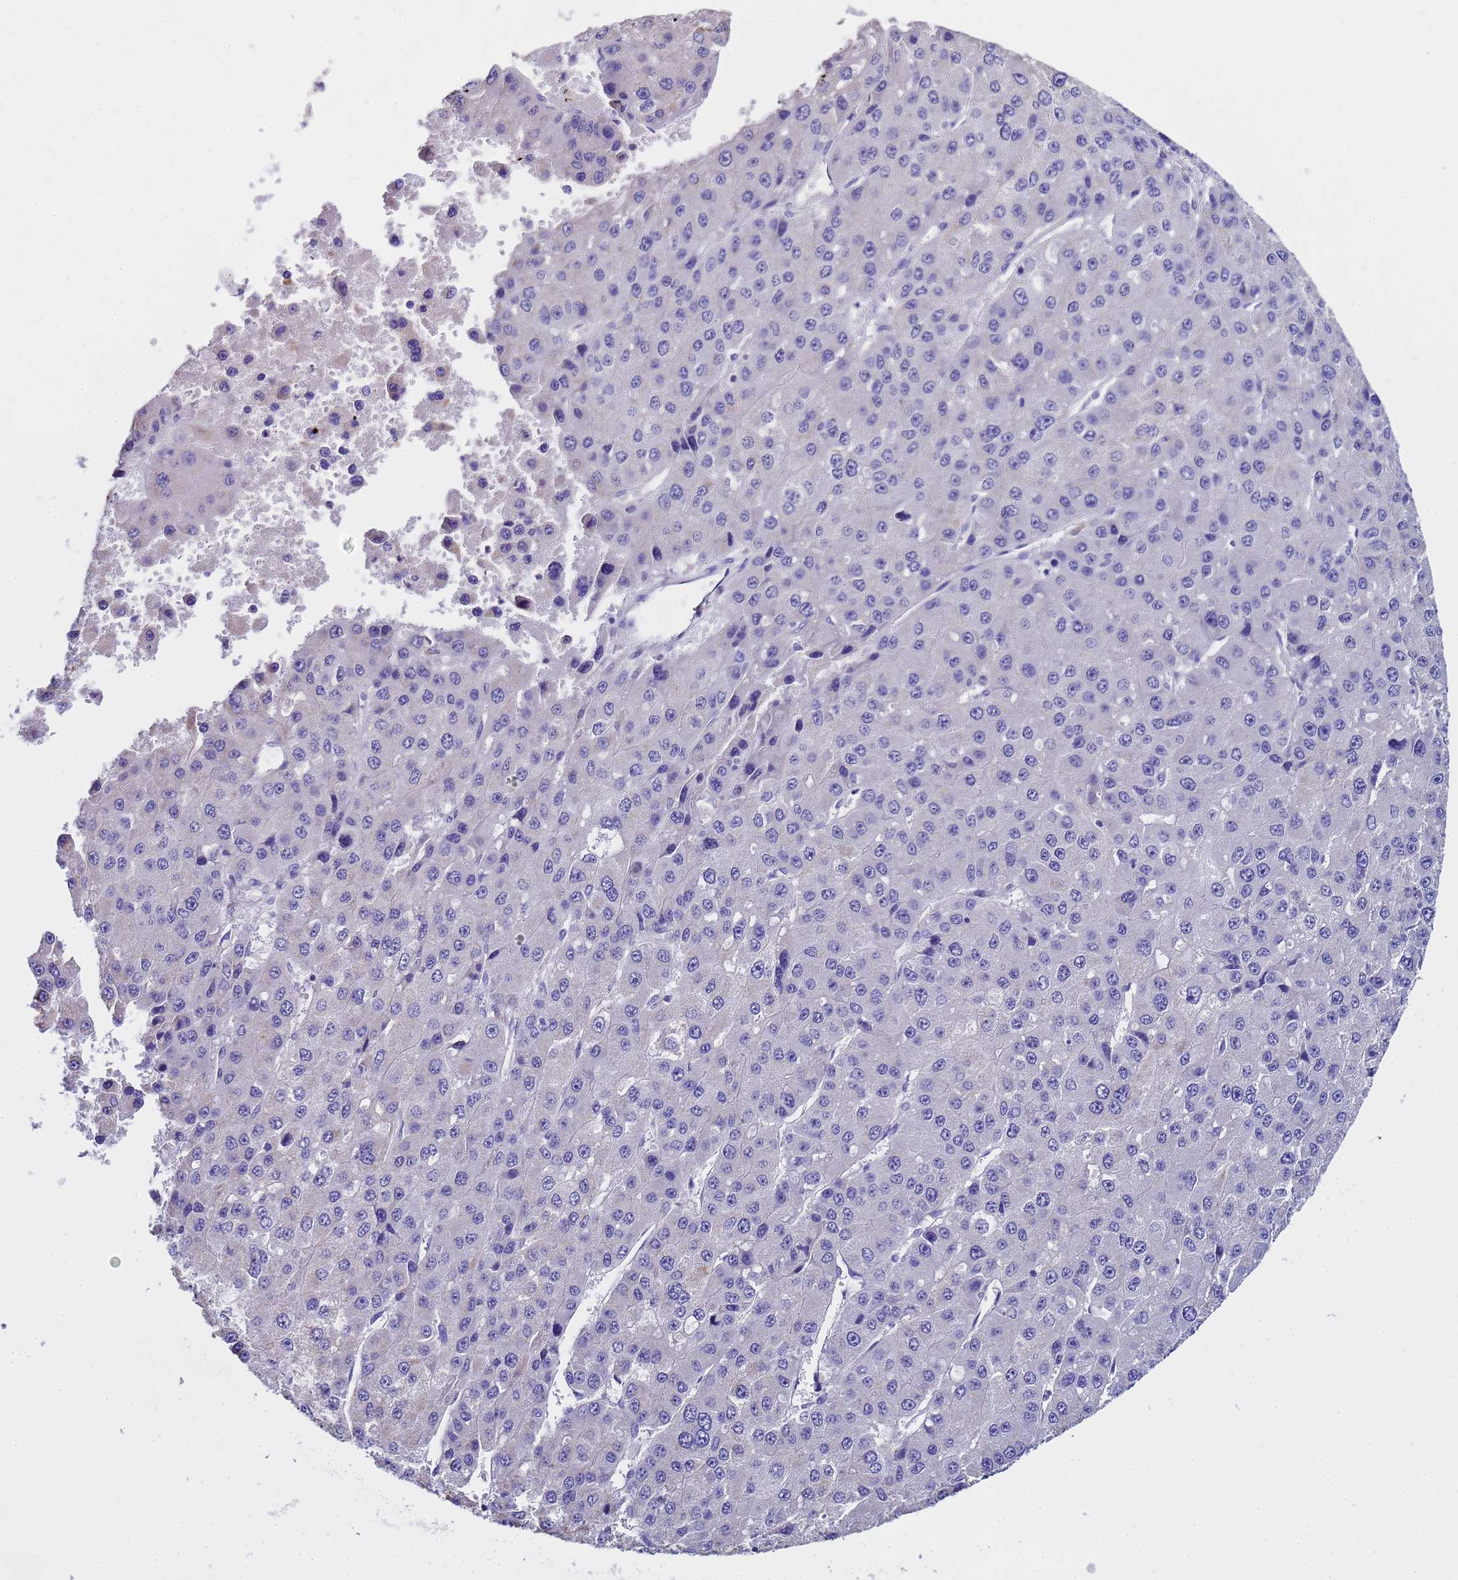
{"staining": {"intensity": "negative", "quantity": "none", "location": "none"}, "tissue": "liver cancer", "cell_type": "Tumor cells", "image_type": "cancer", "snomed": [{"axis": "morphology", "description": "Carcinoma, Hepatocellular, NOS"}, {"axis": "topography", "description": "Liver"}], "caption": "Tumor cells show no significant positivity in liver cancer (hepatocellular carcinoma). (DAB immunohistochemistry (IHC) visualized using brightfield microscopy, high magnification).", "gene": "MRPS12", "patient": {"sex": "female", "age": 73}}